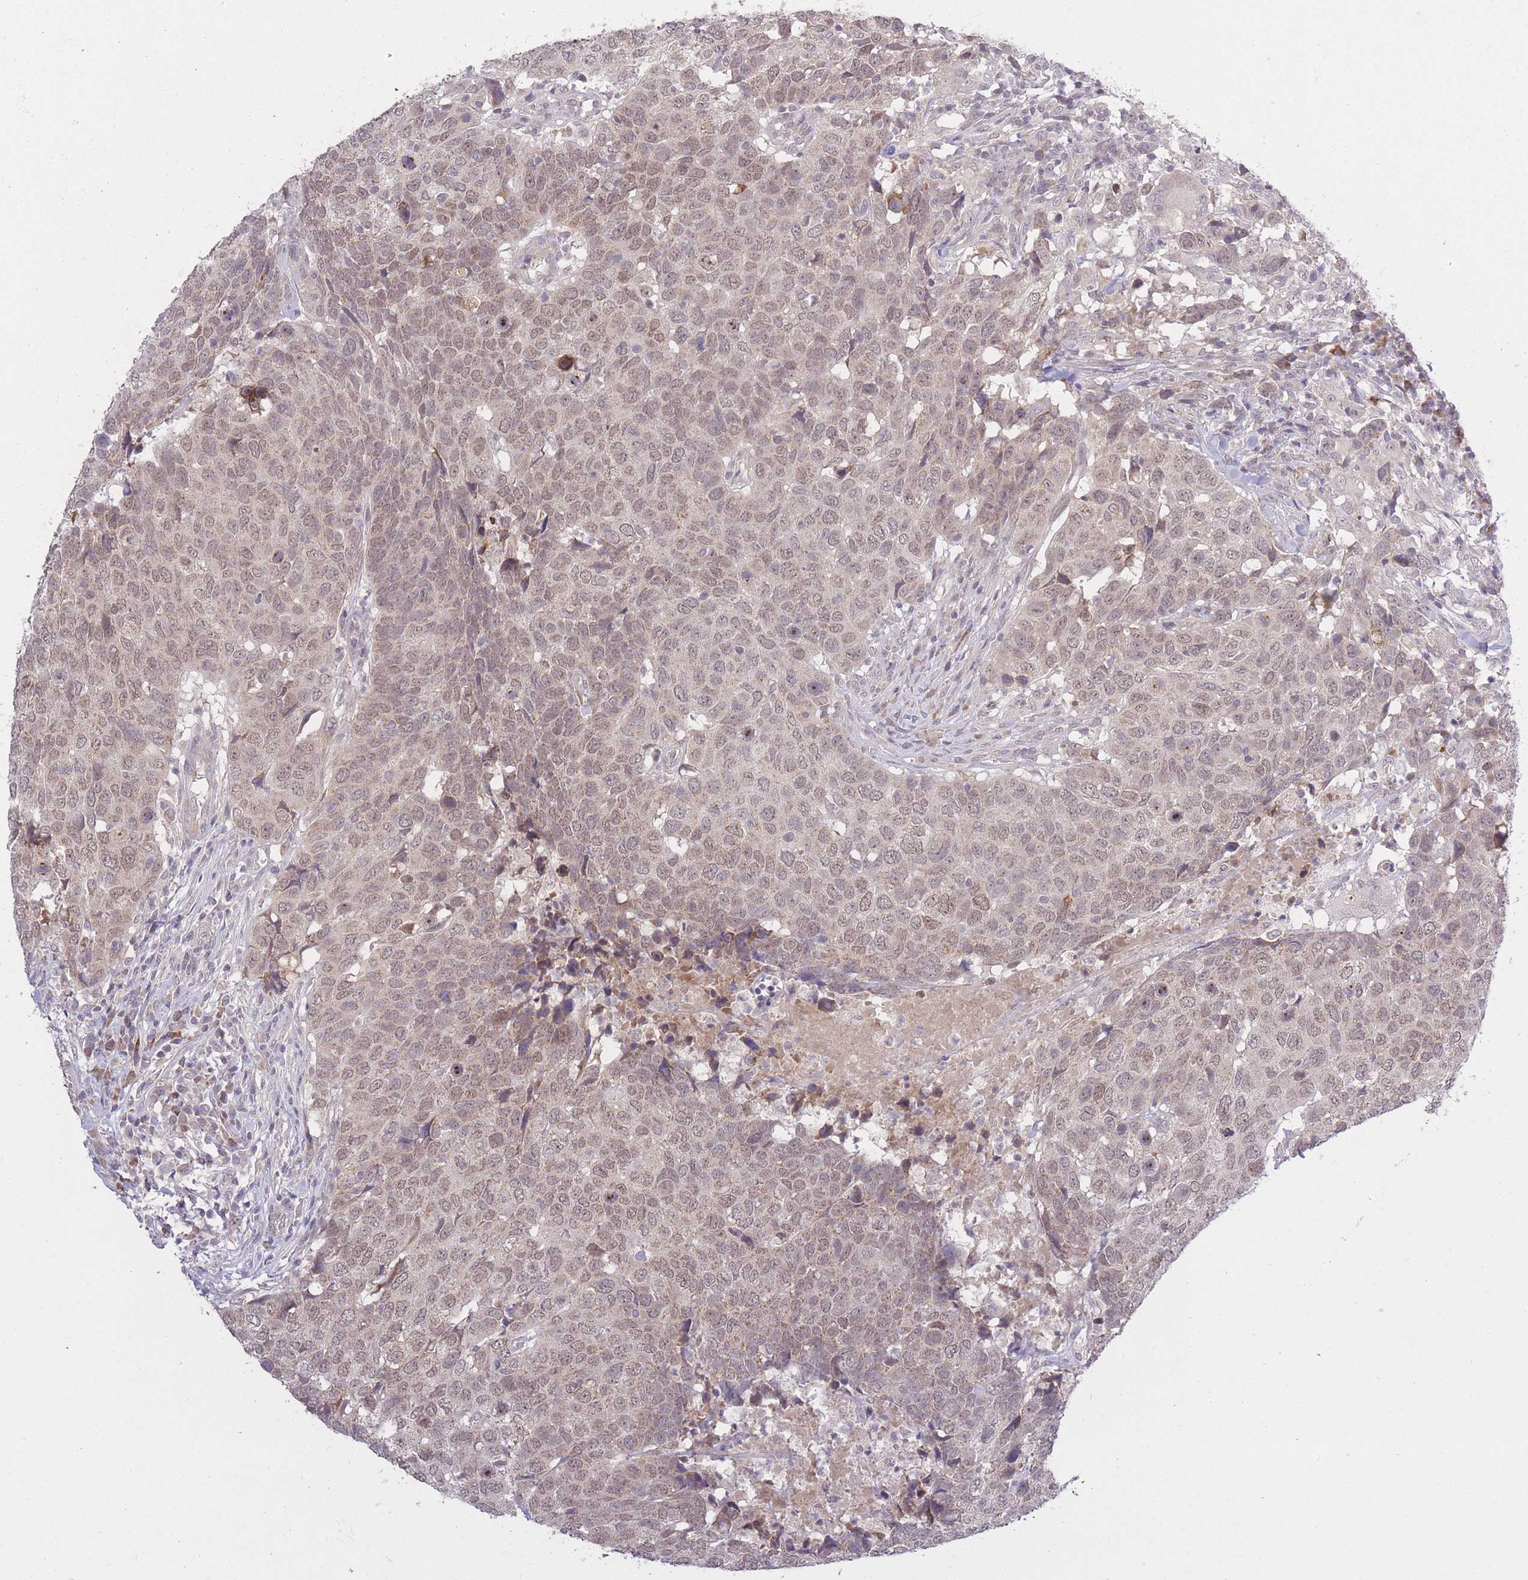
{"staining": {"intensity": "weak", "quantity": "25%-75%", "location": "nuclear"}, "tissue": "head and neck cancer", "cell_type": "Tumor cells", "image_type": "cancer", "snomed": [{"axis": "morphology", "description": "Normal tissue, NOS"}, {"axis": "morphology", "description": "Squamous cell carcinoma, NOS"}, {"axis": "topography", "description": "Skeletal muscle"}, {"axis": "topography", "description": "Vascular tissue"}, {"axis": "topography", "description": "Peripheral nerve tissue"}, {"axis": "topography", "description": "Head-Neck"}], "caption": "DAB (3,3'-diaminobenzidine) immunohistochemical staining of human head and neck cancer shows weak nuclear protein expression in approximately 25%-75% of tumor cells. (brown staining indicates protein expression, while blue staining denotes nuclei).", "gene": "ELOA2", "patient": {"sex": "male", "age": 66}}